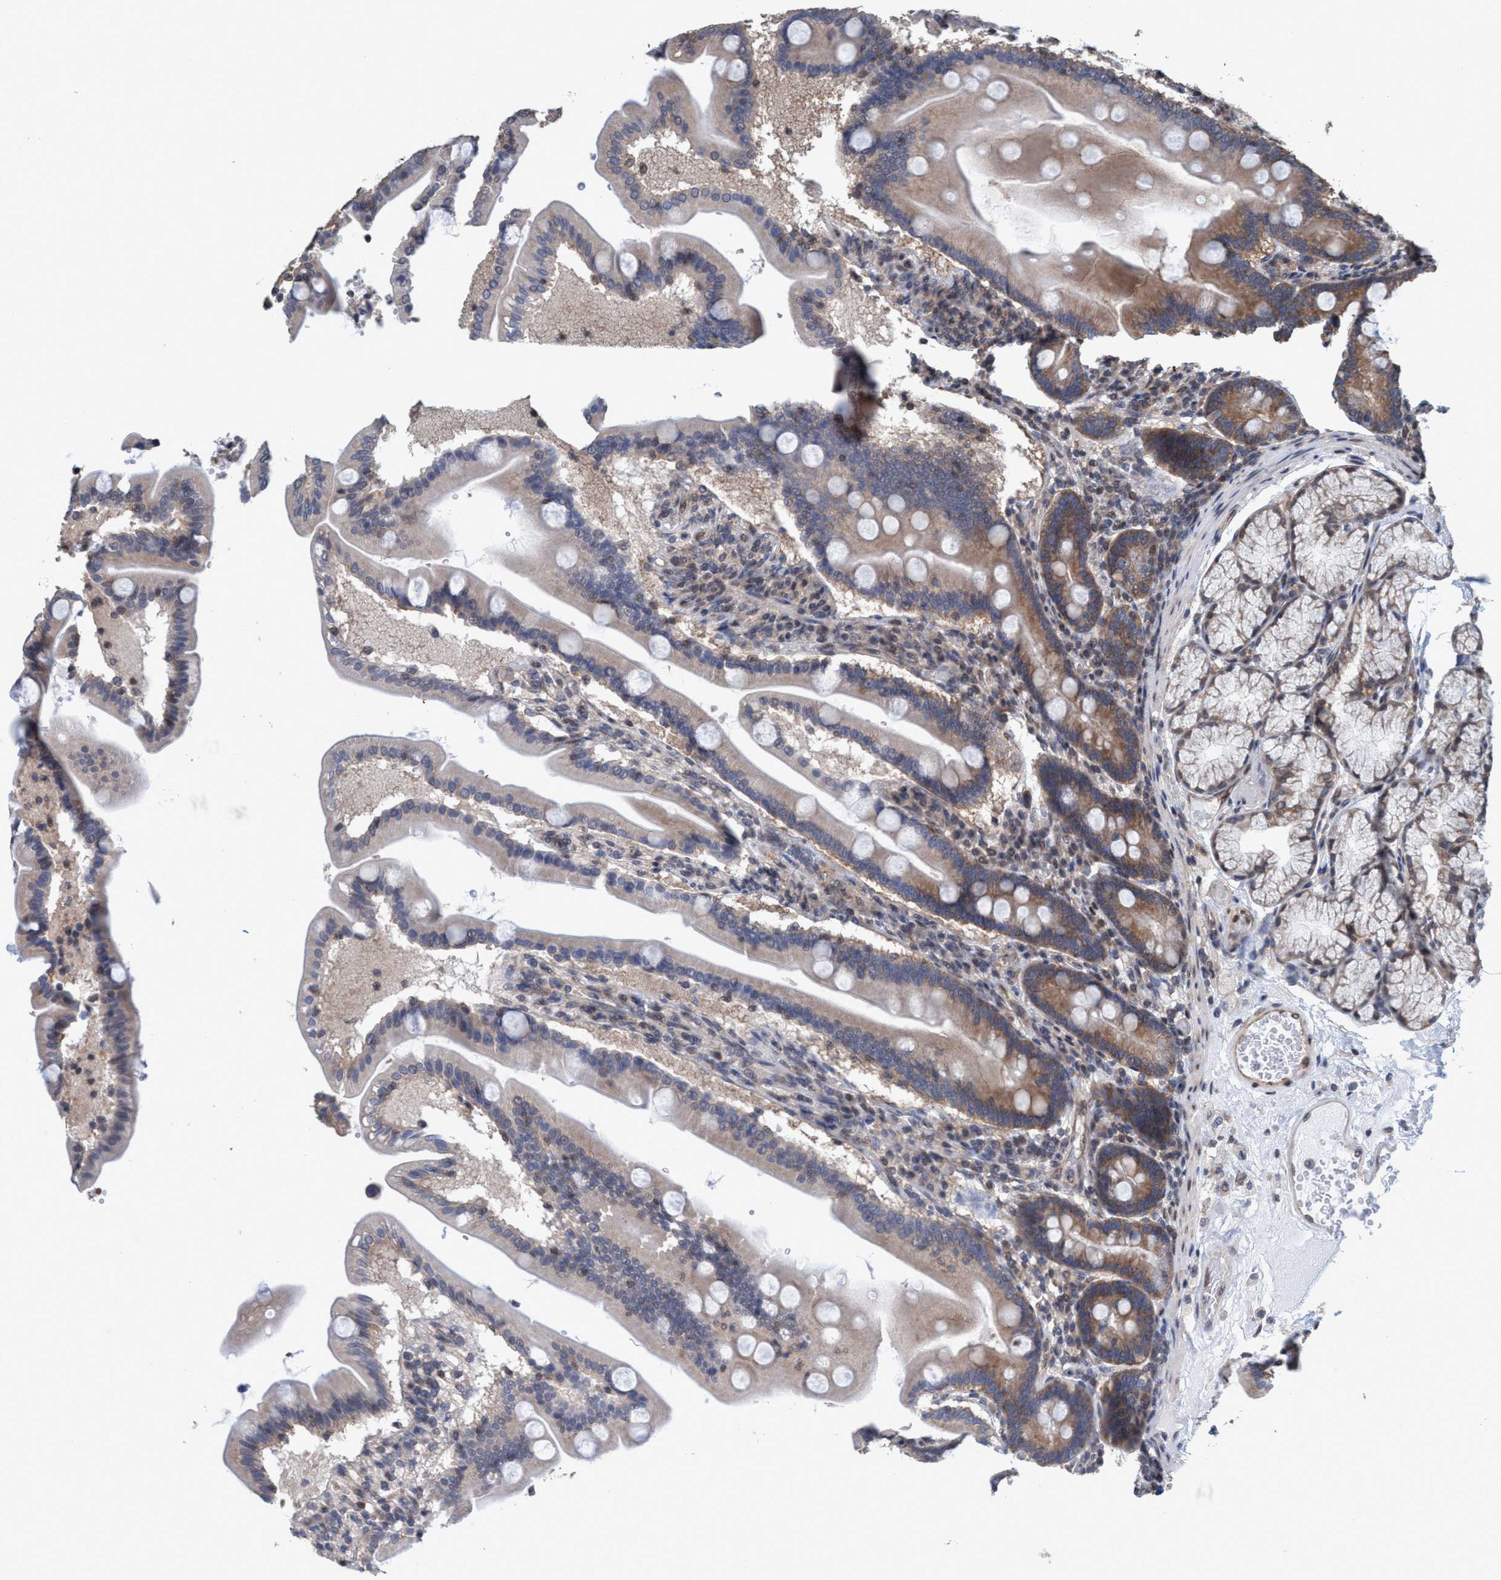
{"staining": {"intensity": "moderate", "quantity": "25%-75%", "location": "cytoplasmic/membranous"}, "tissue": "duodenum", "cell_type": "Glandular cells", "image_type": "normal", "snomed": [{"axis": "morphology", "description": "Normal tissue, NOS"}, {"axis": "topography", "description": "Duodenum"}], "caption": "Protein staining demonstrates moderate cytoplasmic/membranous expression in approximately 25%-75% of glandular cells in unremarkable duodenum.", "gene": "METAP2", "patient": {"sex": "male", "age": 54}}